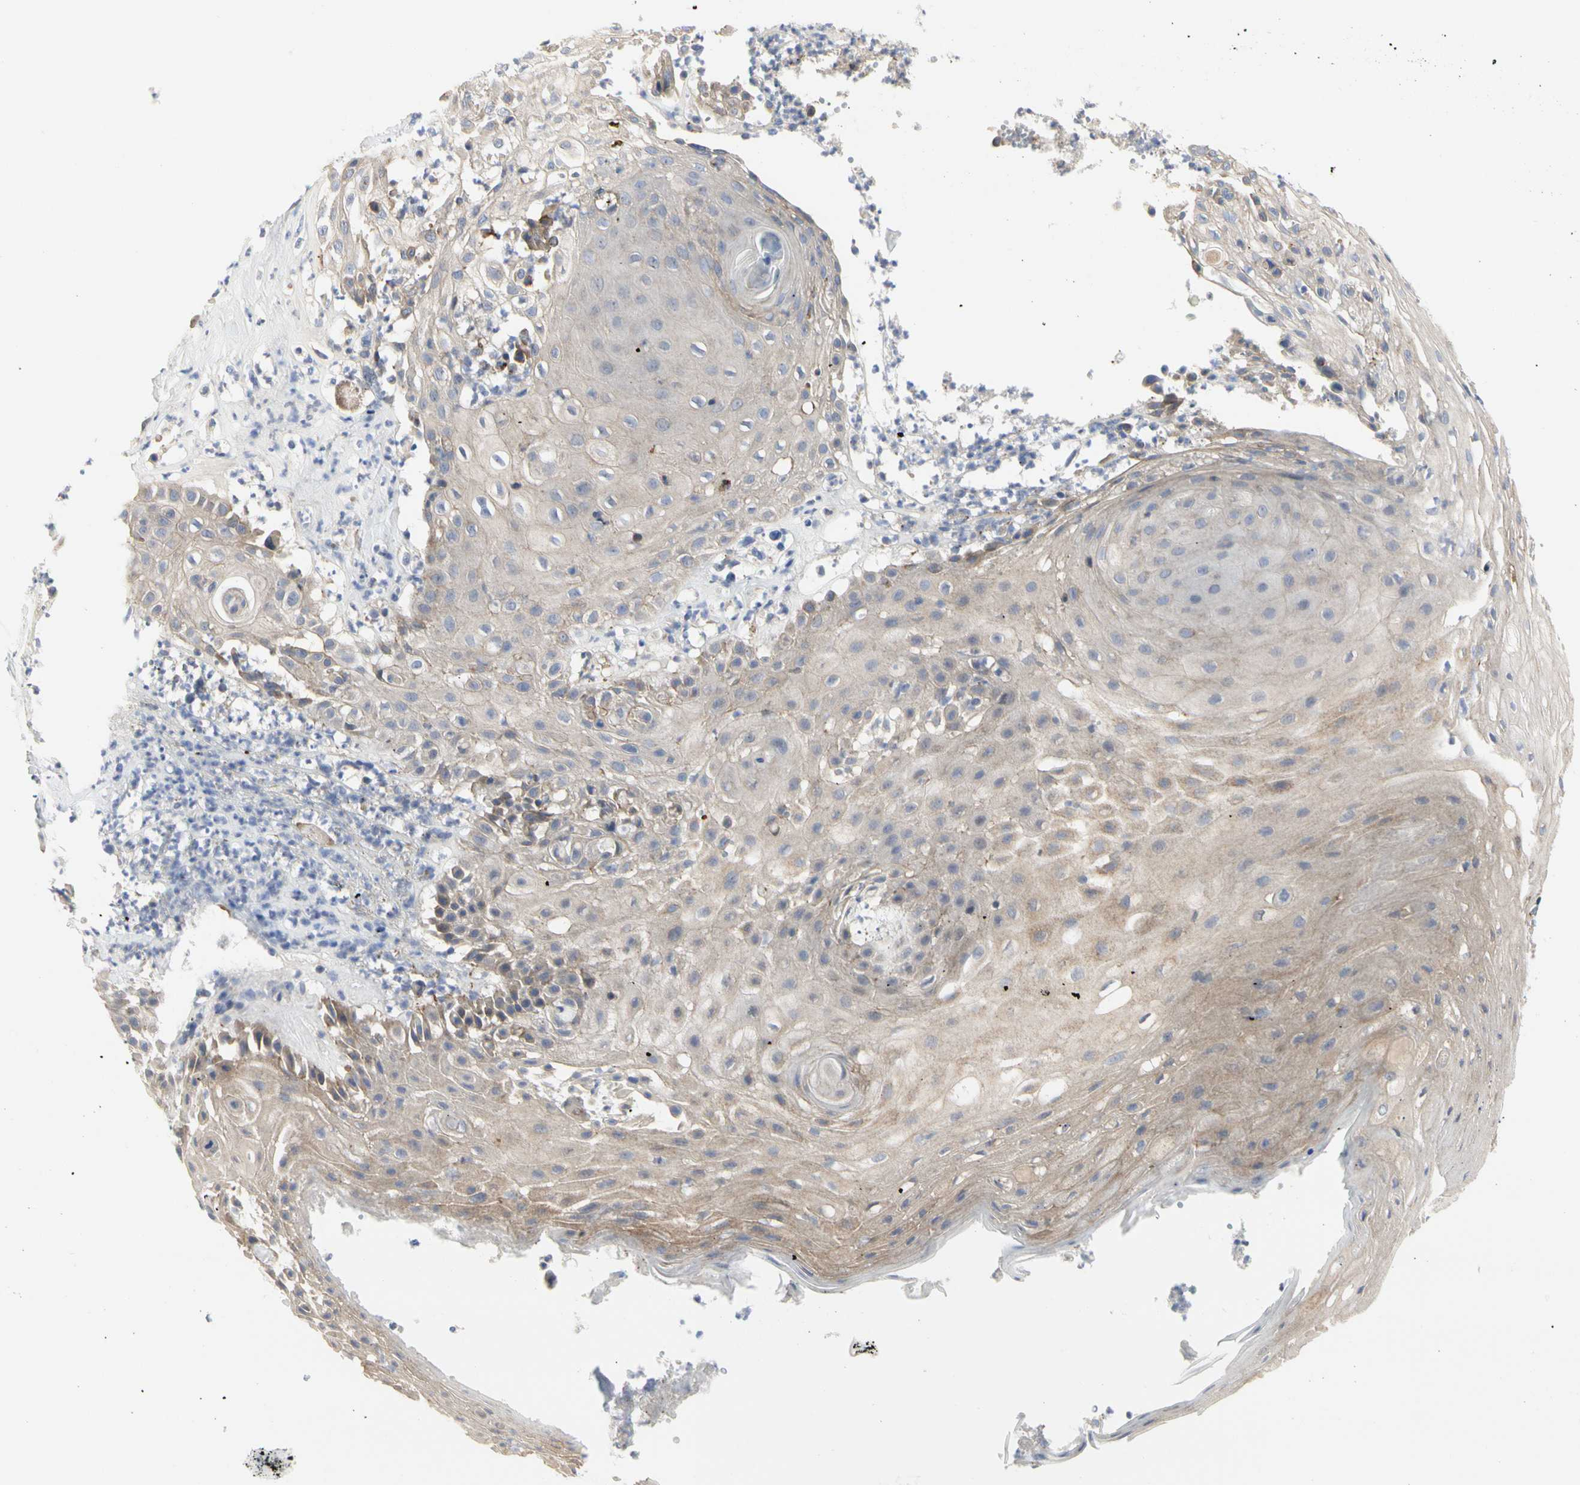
{"staining": {"intensity": "weak", "quantity": ">75%", "location": "cytoplasmic/membranous"}, "tissue": "skin cancer", "cell_type": "Tumor cells", "image_type": "cancer", "snomed": [{"axis": "morphology", "description": "Squamous cell carcinoma, NOS"}, {"axis": "topography", "description": "Skin"}], "caption": "This is an image of IHC staining of squamous cell carcinoma (skin), which shows weak staining in the cytoplasmic/membranous of tumor cells.", "gene": "SHANK2", "patient": {"sex": "male", "age": 65}}